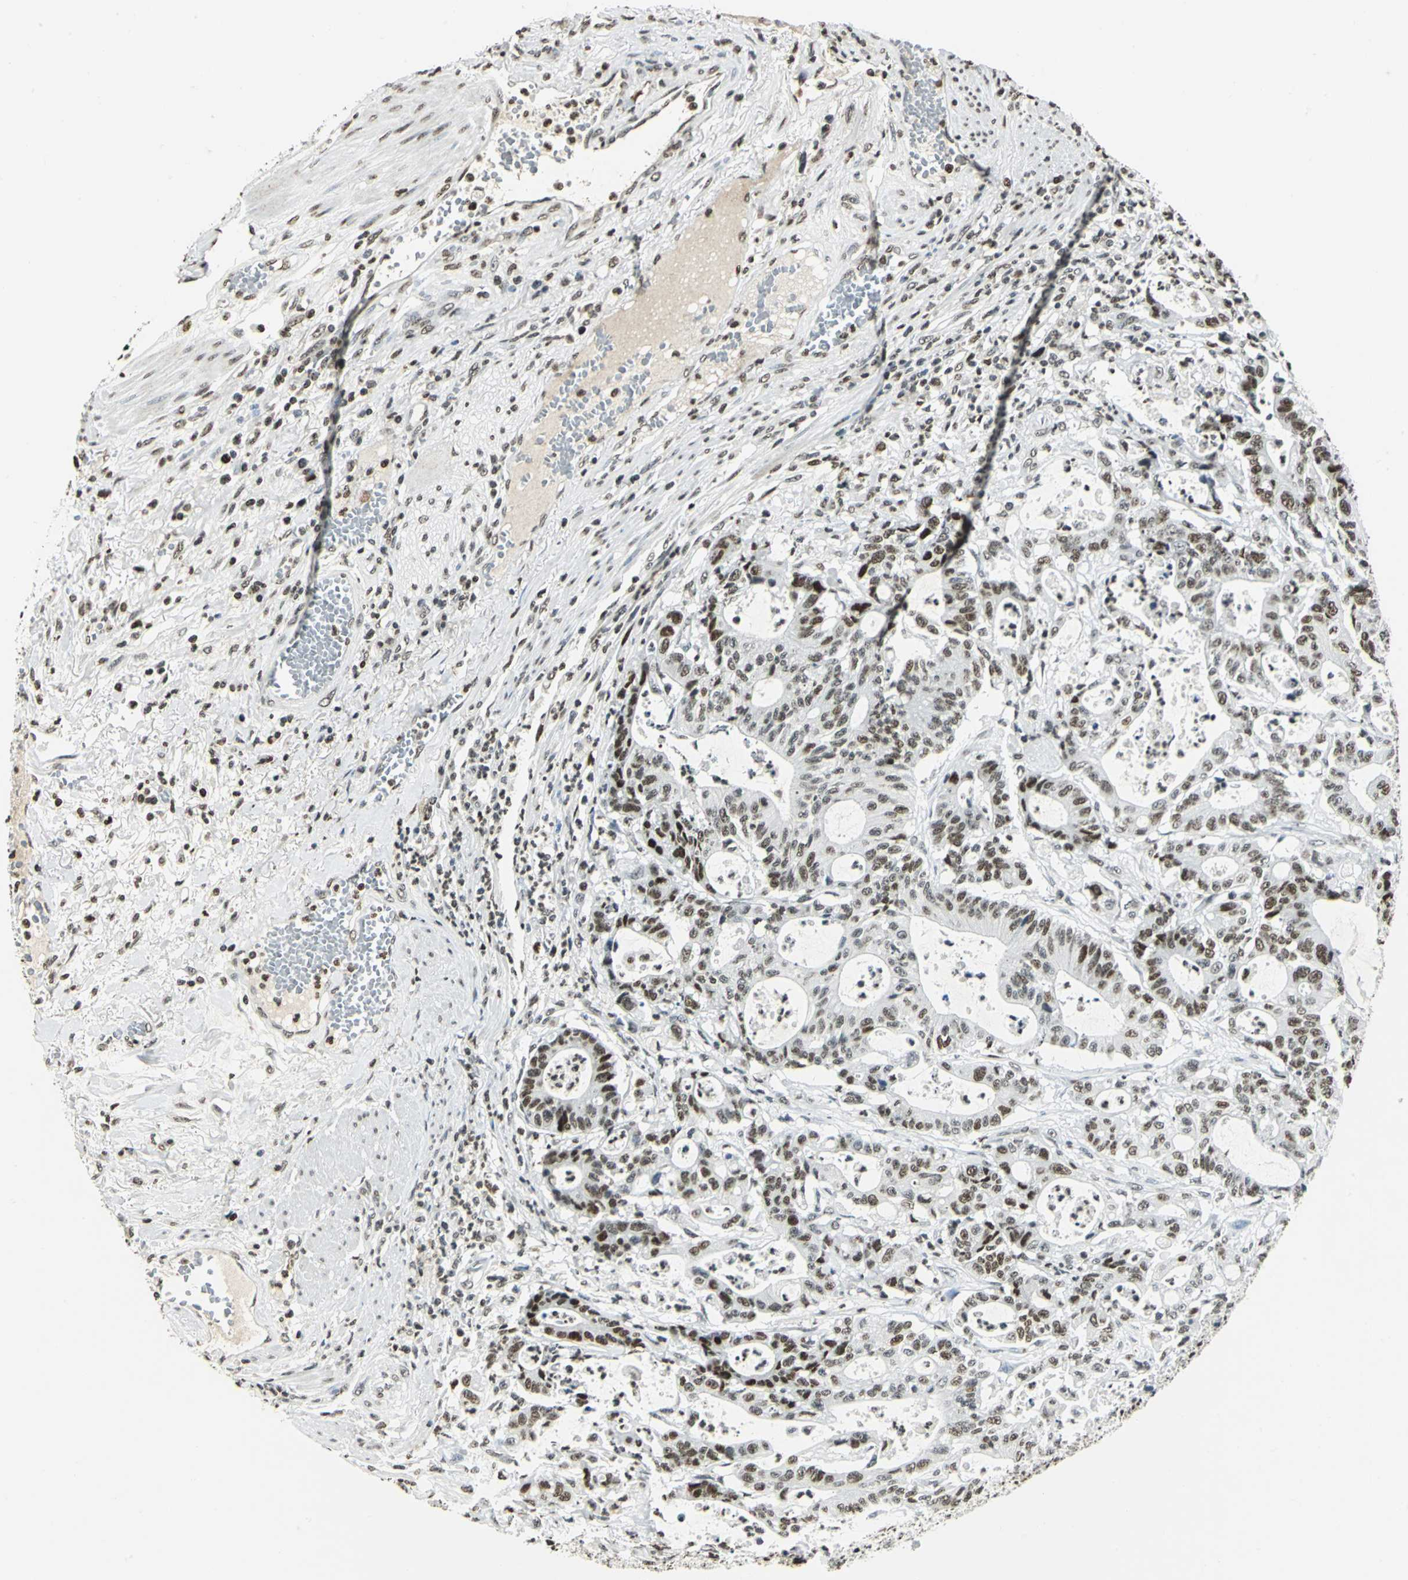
{"staining": {"intensity": "strong", "quantity": ">75%", "location": "nuclear"}, "tissue": "colorectal cancer", "cell_type": "Tumor cells", "image_type": "cancer", "snomed": [{"axis": "morphology", "description": "Adenocarcinoma, NOS"}, {"axis": "topography", "description": "Colon"}], "caption": "Immunohistochemical staining of adenocarcinoma (colorectal) shows high levels of strong nuclear protein expression in about >75% of tumor cells.", "gene": "MCM4", "patient": {"sex": "female", "age": 84}}